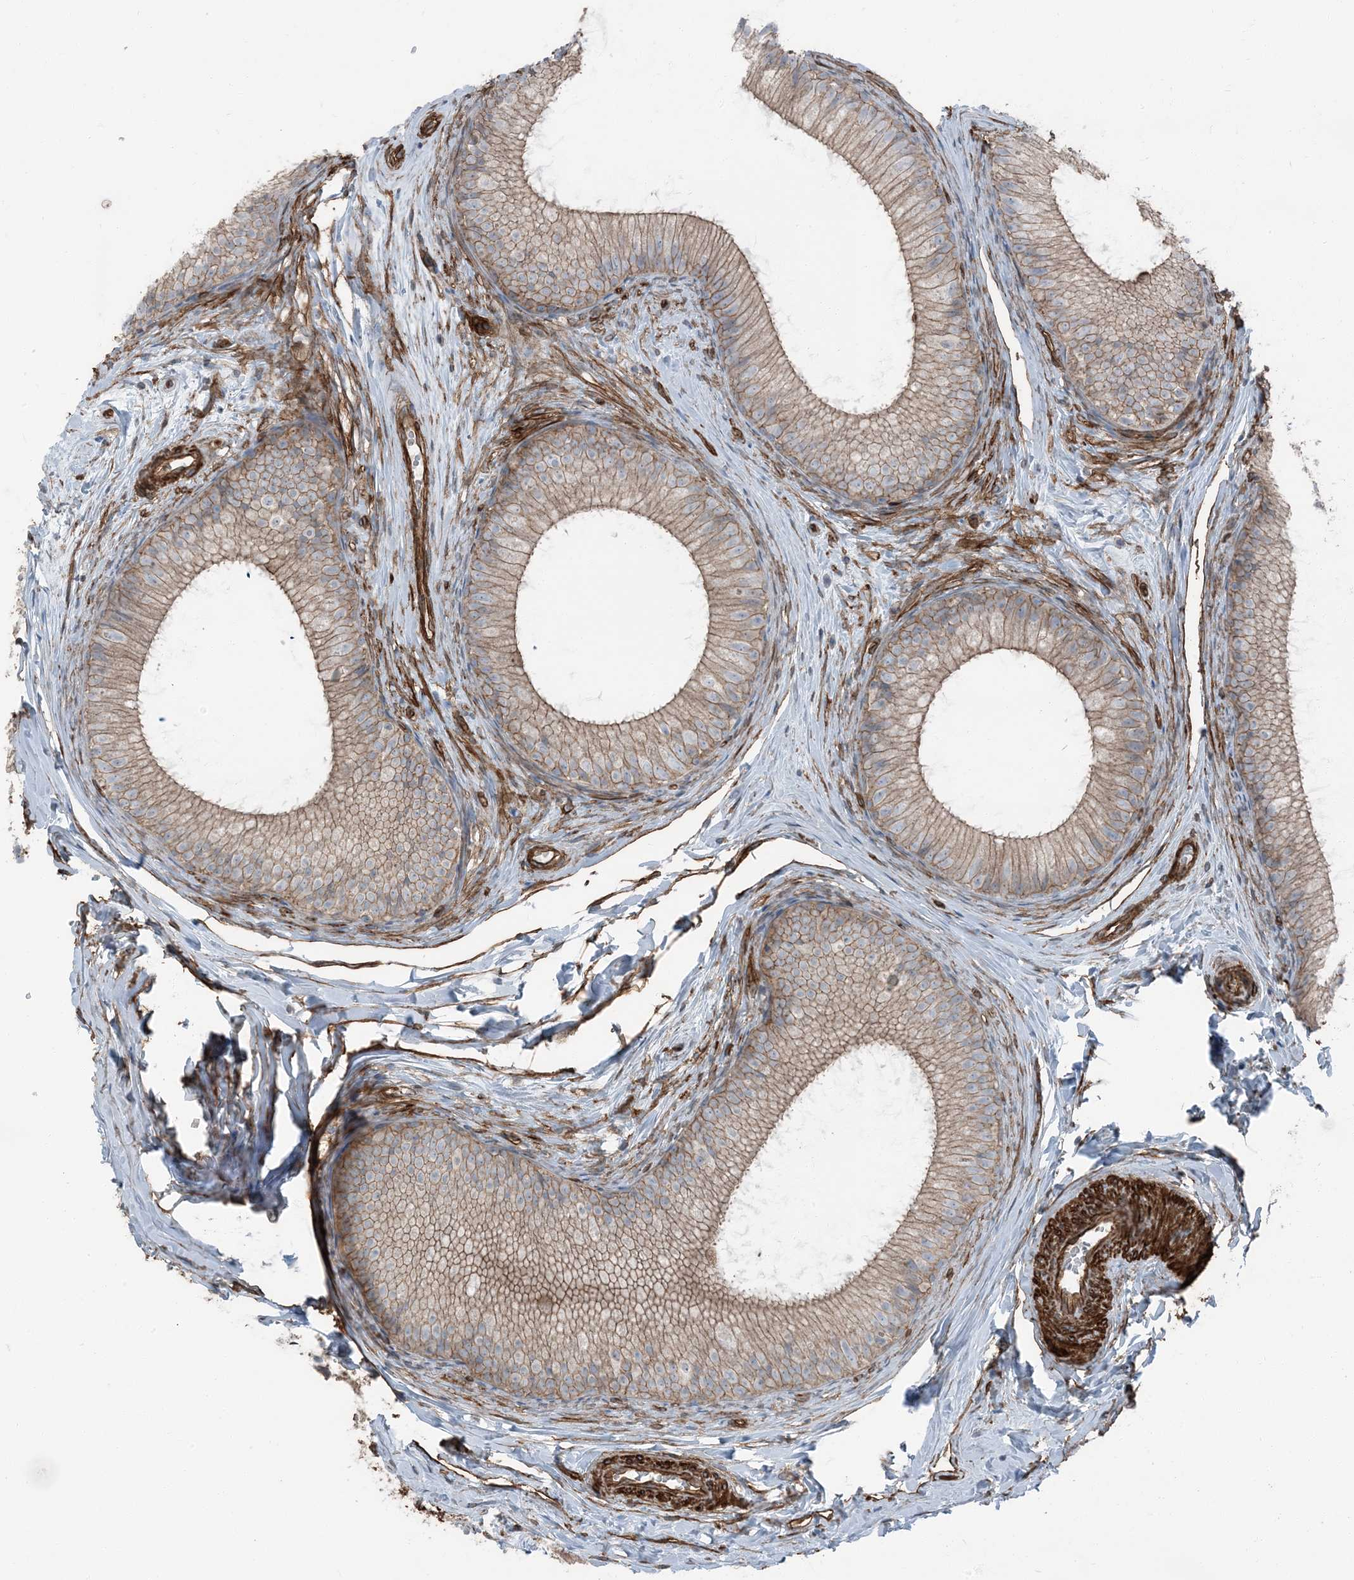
{"staining": {"intensity": "strong", "quantity": ">75%", "location": "cytoplasmic/membranous"}, "tissue": "epididymis", "cell_type": "Glandular cells", "image_type": "normal", "snomed": [{"axis": "morphology", "description": "Normal tissue, NOS"}, {"axis": "topography", "description": "Epididymis"}], "caption": "IHC of normal epididymis shows high levels of strong cytoplasmic/membranous positivity in about >75% of glandular cells.", "gene": "ZFP90", "patient": {"sex": "male", "age": 34}}